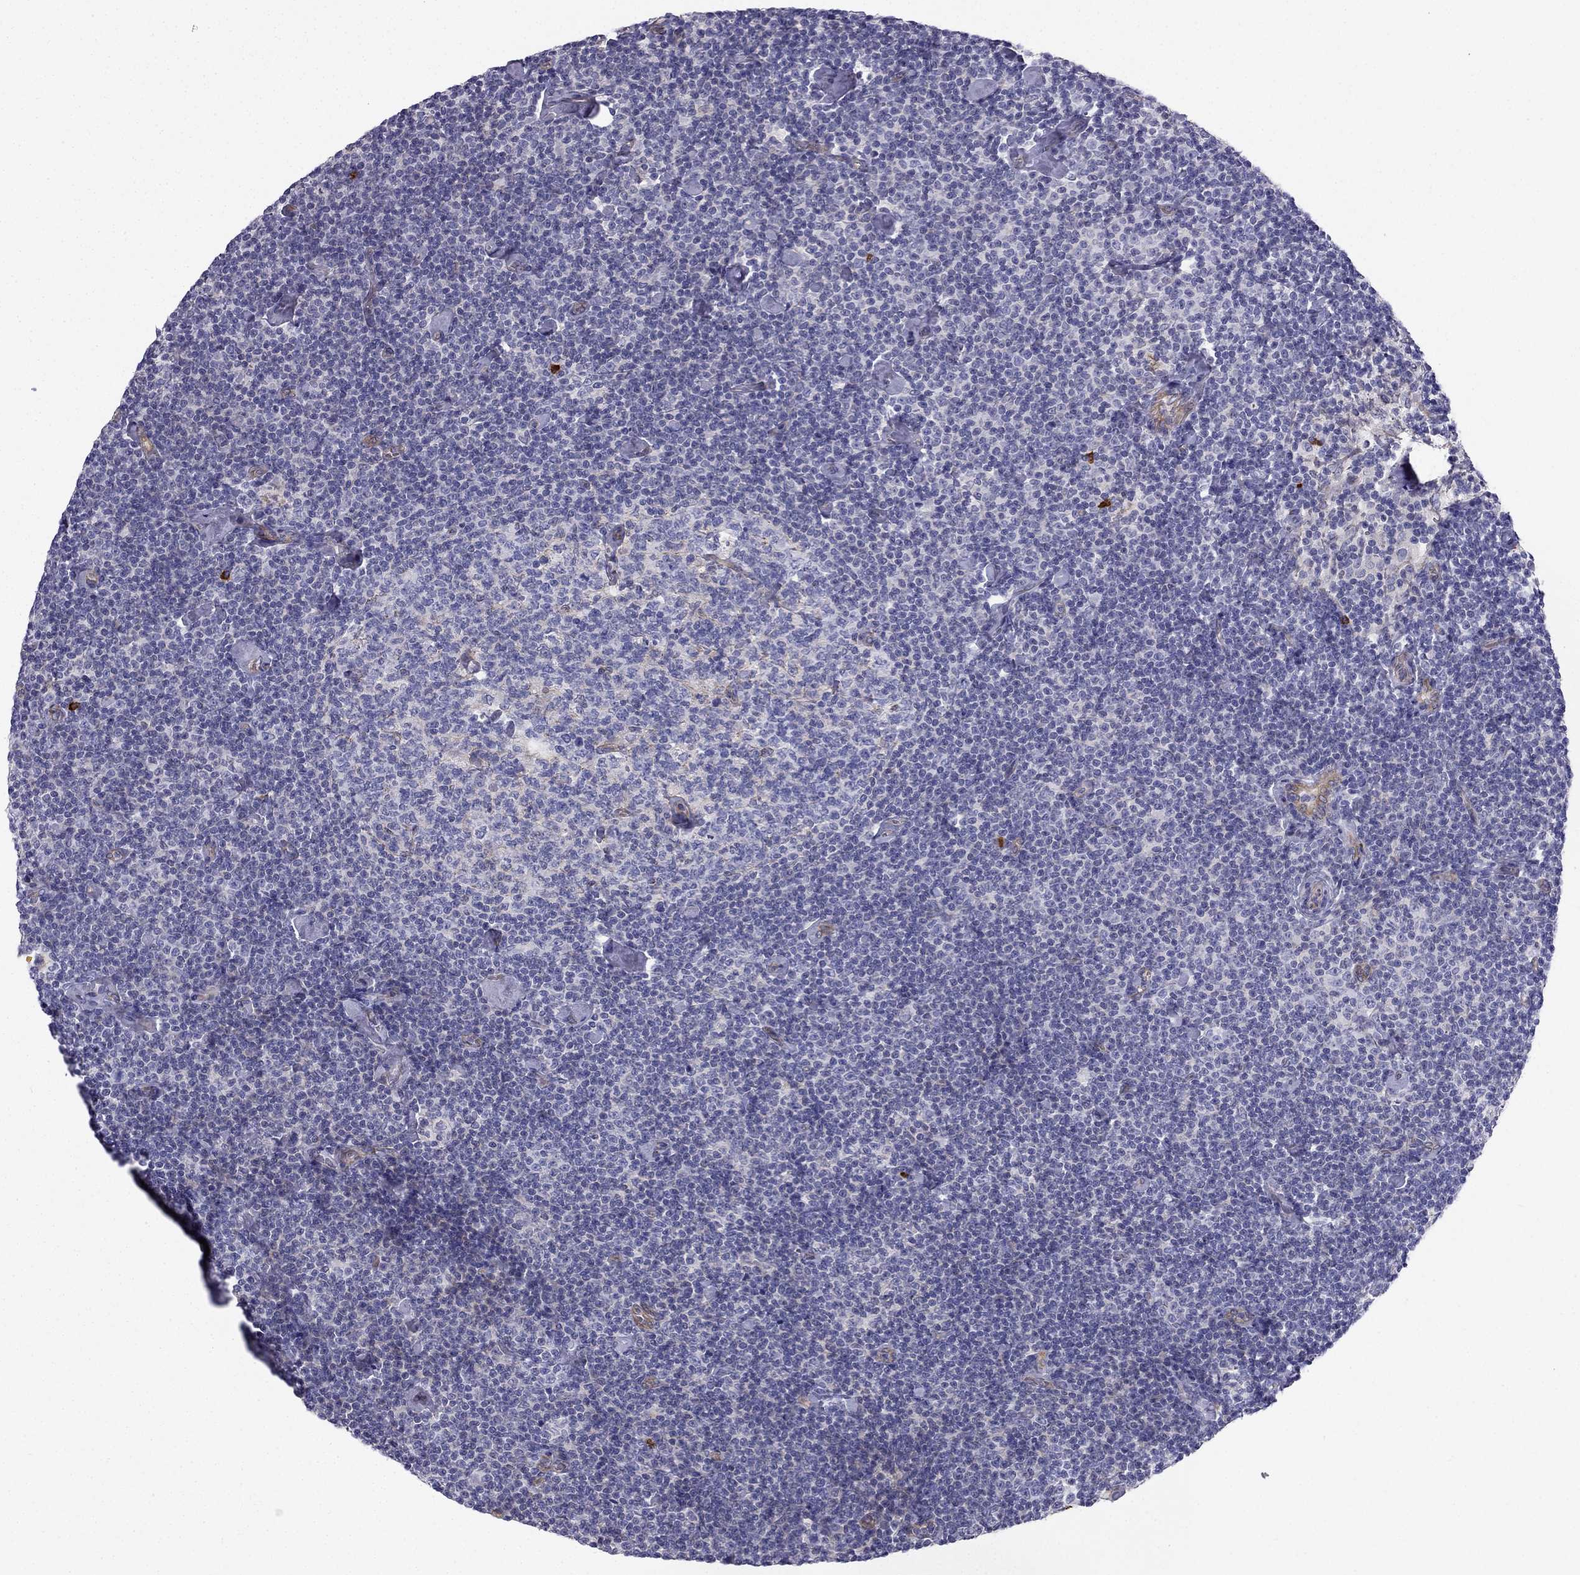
{"staining": {"intensity": "negative", "quantity": "none", "location": "none"}, "tissue": "lymphoma", "cell_type": "Tumor cells", "image_type": "cancer", "snomed": [{"axis": "morphology", "description": "Malignant lymphoma, non-Hodgkin's type, Low grade"}, {"axis": "topography", "description": "Lymph node"}], "caption": "This is an immunohistochemistry histopathology image of lymphoma. There is no expression in tumor cells.", "gene": "ENOX1", "patient": {"sex": "male", "age": 81}}